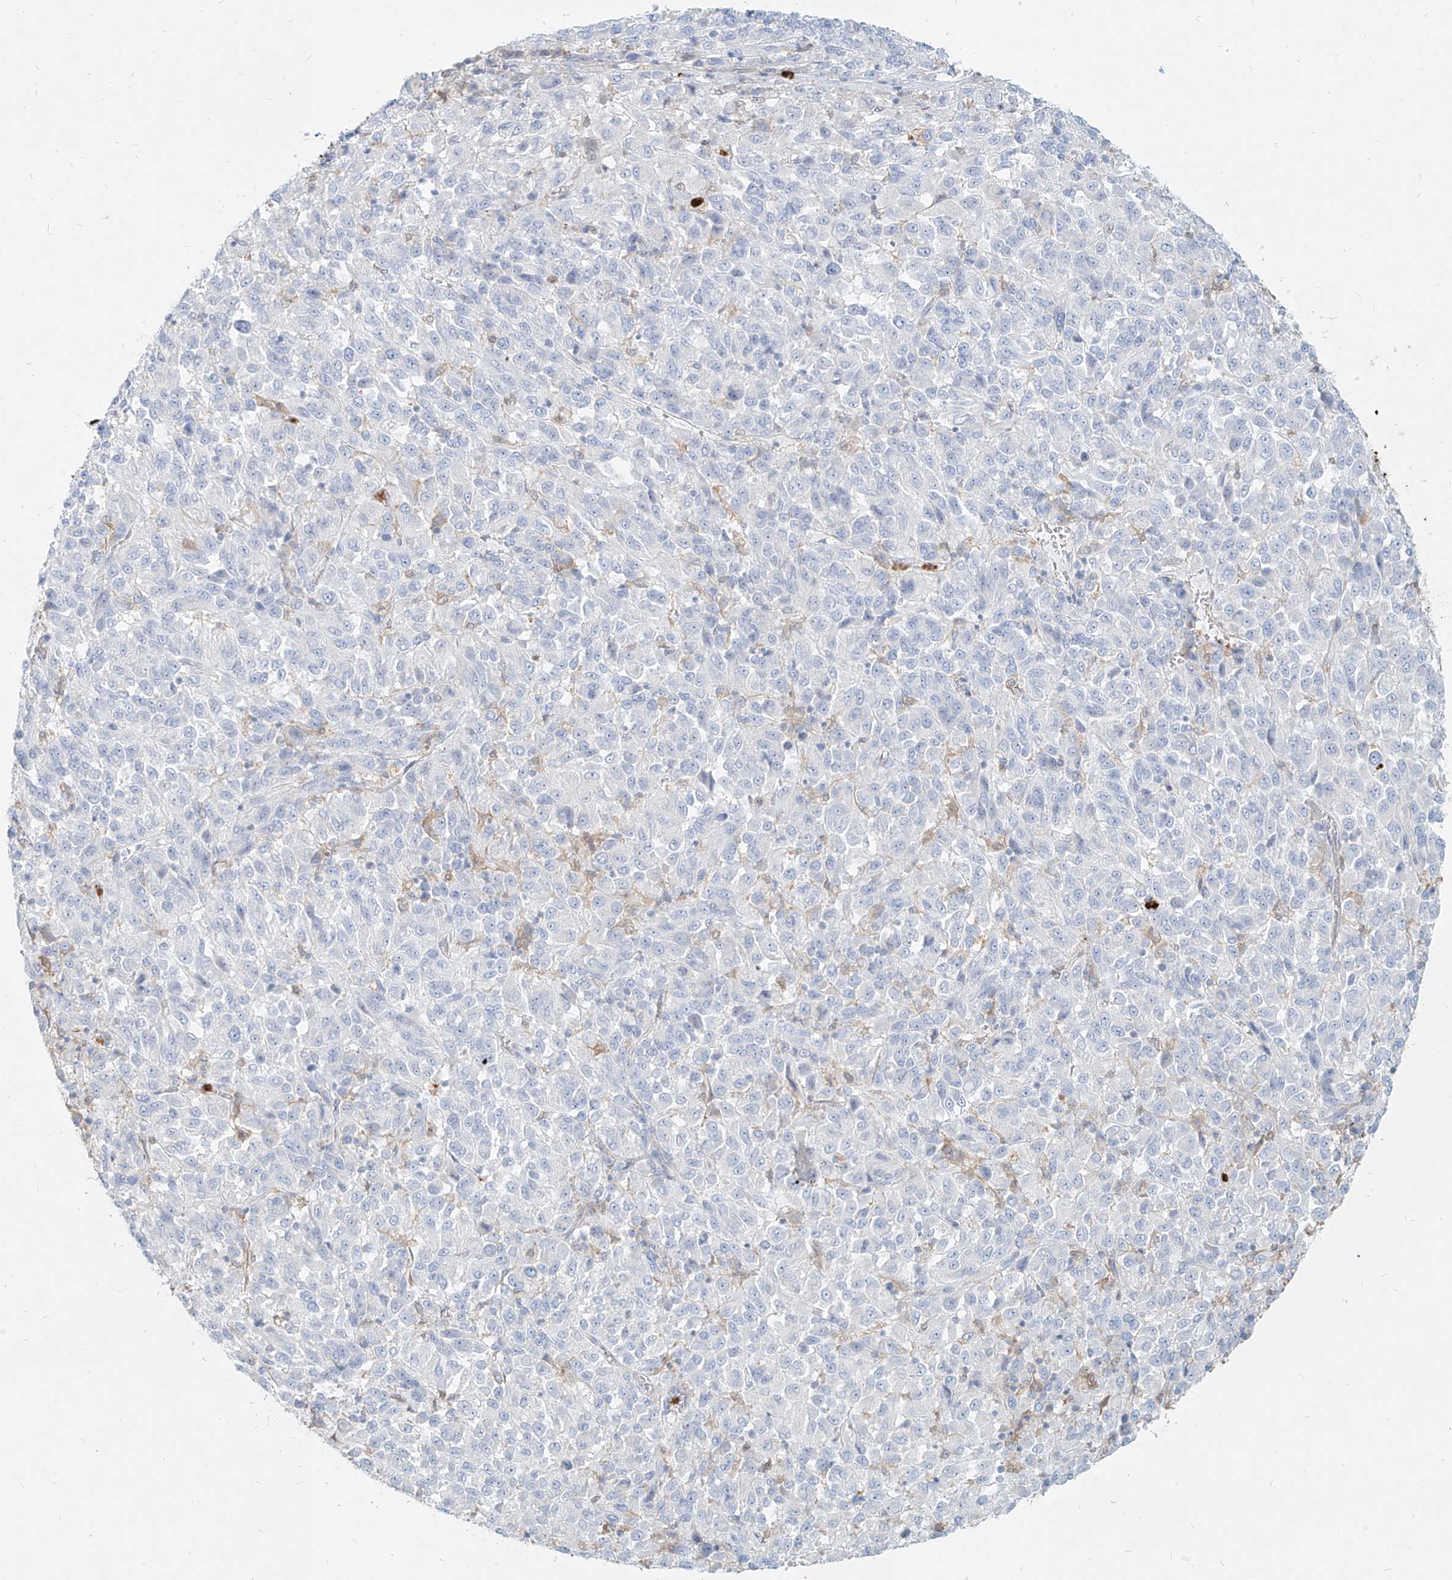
{"staining": {"intensity": "negative", "quantity": "none", "location": "none"}, "tissue": "melanoma", "cell_type": "Tumor cells", "image_type": "cancer", "snomed": [{"axis": "morphology", "description": "Malignant melanoma, Metastatic site"}, {"axis": "topography", "description": "Lung"}], "caption": "IHC micrograph of neoplastic tissue: melanoma stained with DAB (3,3'-diaminobenzidine) displays no significant protein positivity in tumor cells.", "gene": "PGD", "patient": {"sex": "male", "age": 64}}